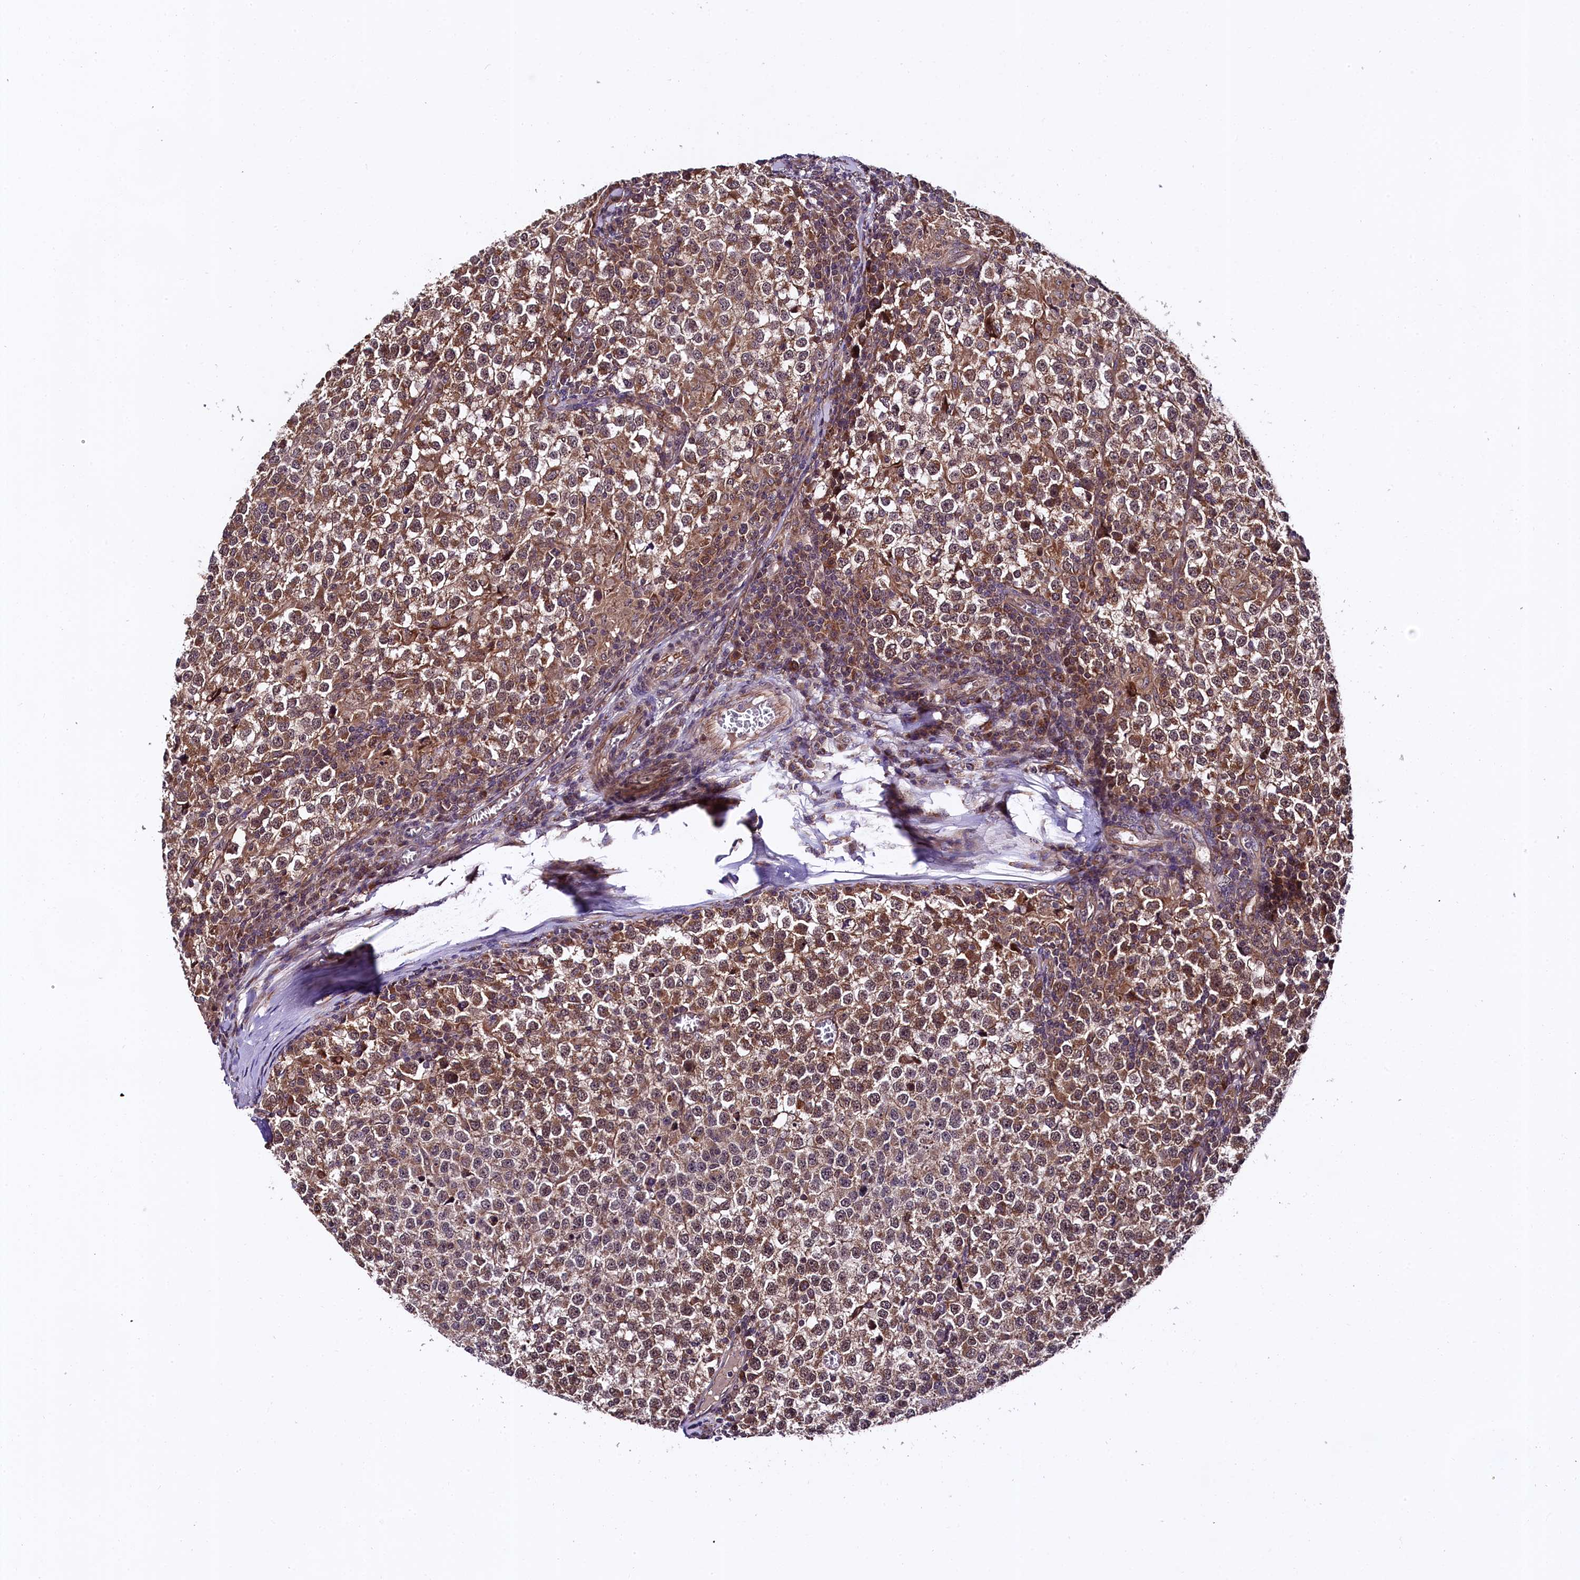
{"staining": {"intensity": "moderate", "quantity": ">75%", "location": "cytoplasmic/membranous"}, "tissue": "testis cancer", "cell_type": "Tumor cells", "image_type": "cancer", "snomed": [{"axis": "morphology", "description": "Seminoma, NOS"}, {"axis": "topography", "description": "Testis"}], "caption": "The immunohistochemical stain shows moderate cytoplasmic/membranous staining in tumor cells of testis seminoma tissue.", "gene": "DOHH", "patient": {"sex": "male", "age": 65}}